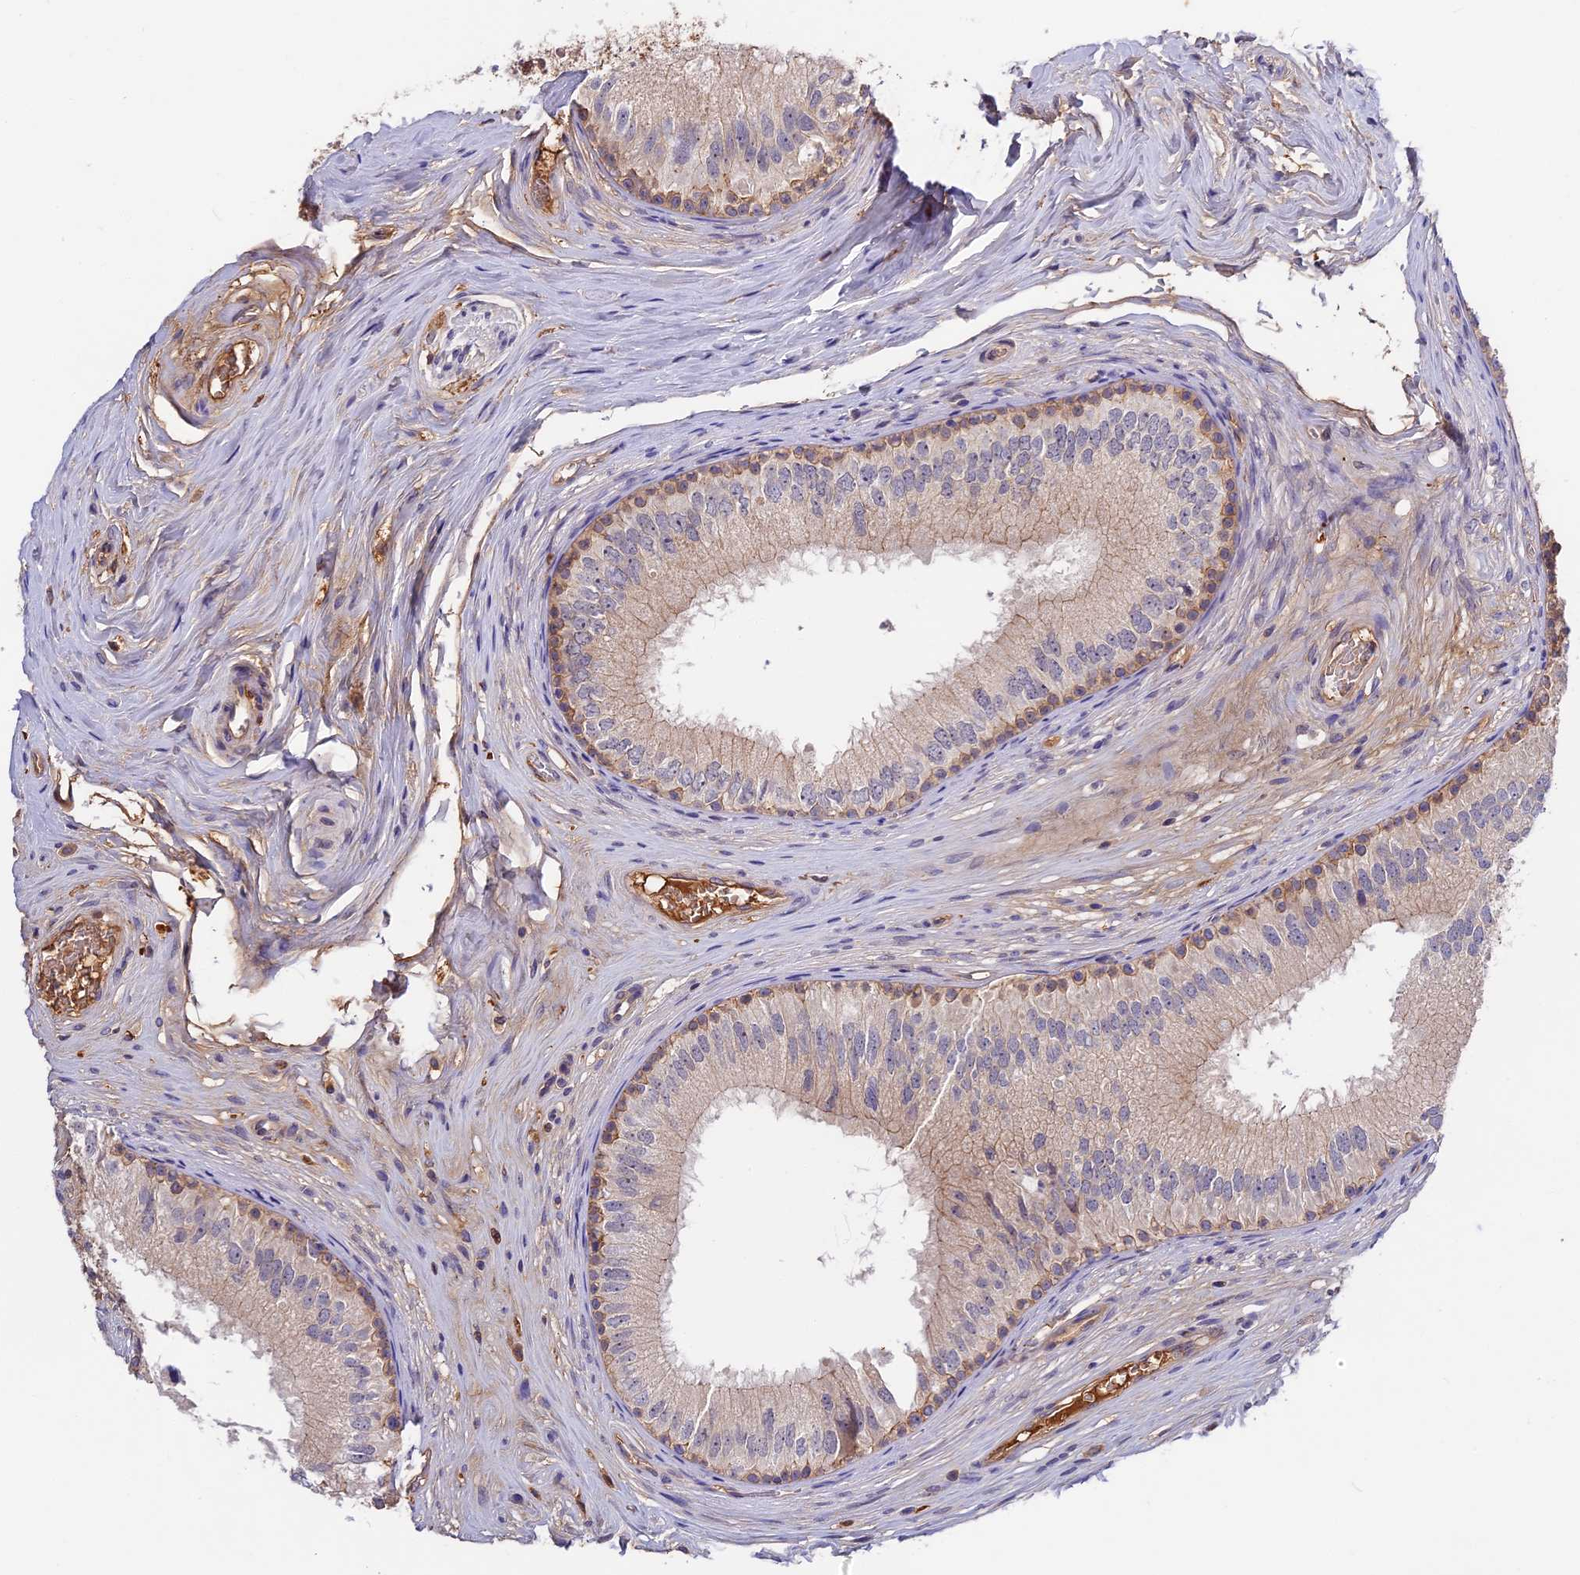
{"staining": {"intensity": "moderate", "quantity": "25%-75%", "location": "cytoplasmic/membranous"}, "tissue": "epididymis", "cell_type": "Glandular cells", "image_type": "normal", "snomed": [{"axis": "morphology", "description": "Normal tissue, NOS"}, {"axis": "topography", "description": "Epididymis"}], "caption": "IHC histopathology image of normal human epididymis stained for a protein (brown), which demonstrates medium levels of moderate cytoplasmic/membranous staining in approximately 25%-75% of glandular cells.", "gene": "ADGRD1", "patient": {"sex": "male", "age": 33}}